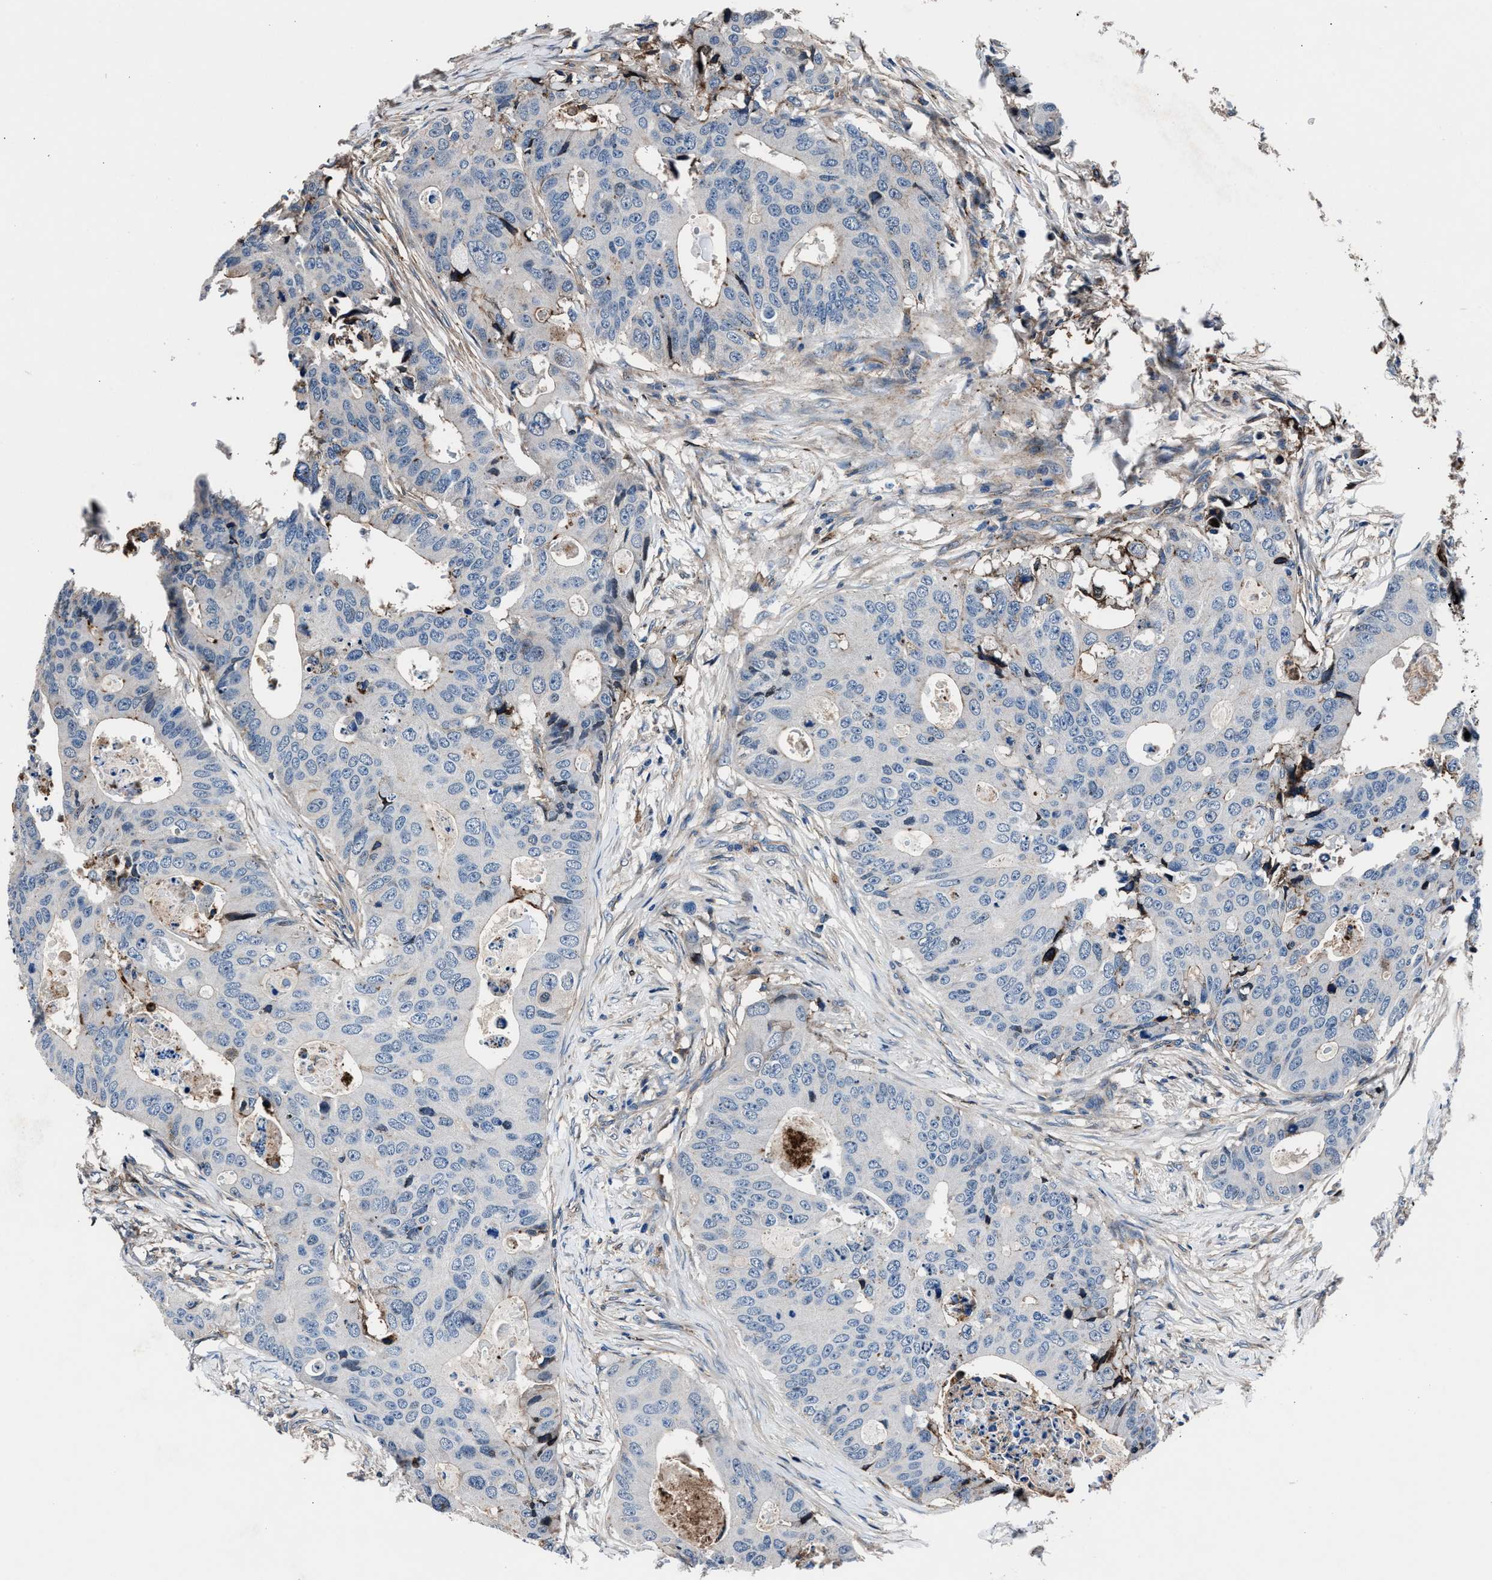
{"staining": {"intensity": "negative", "quantity": "none", "location": "none"}, "tissue": "colorectal cancer", "cell_type": "Tumor cells", "image_type": "cancer", "snomed": [{"axis": "morphology", "description": "Adenocarcinoma, NOS"}, {"axis": "topography", "description": "Colon"}], "caption": "Colorectal cancer stained for a protein using immunohistochemistry displays no expression tumor cells.", "gene": "MFSD11", "patient": {"sex": "male", "age": 71}}